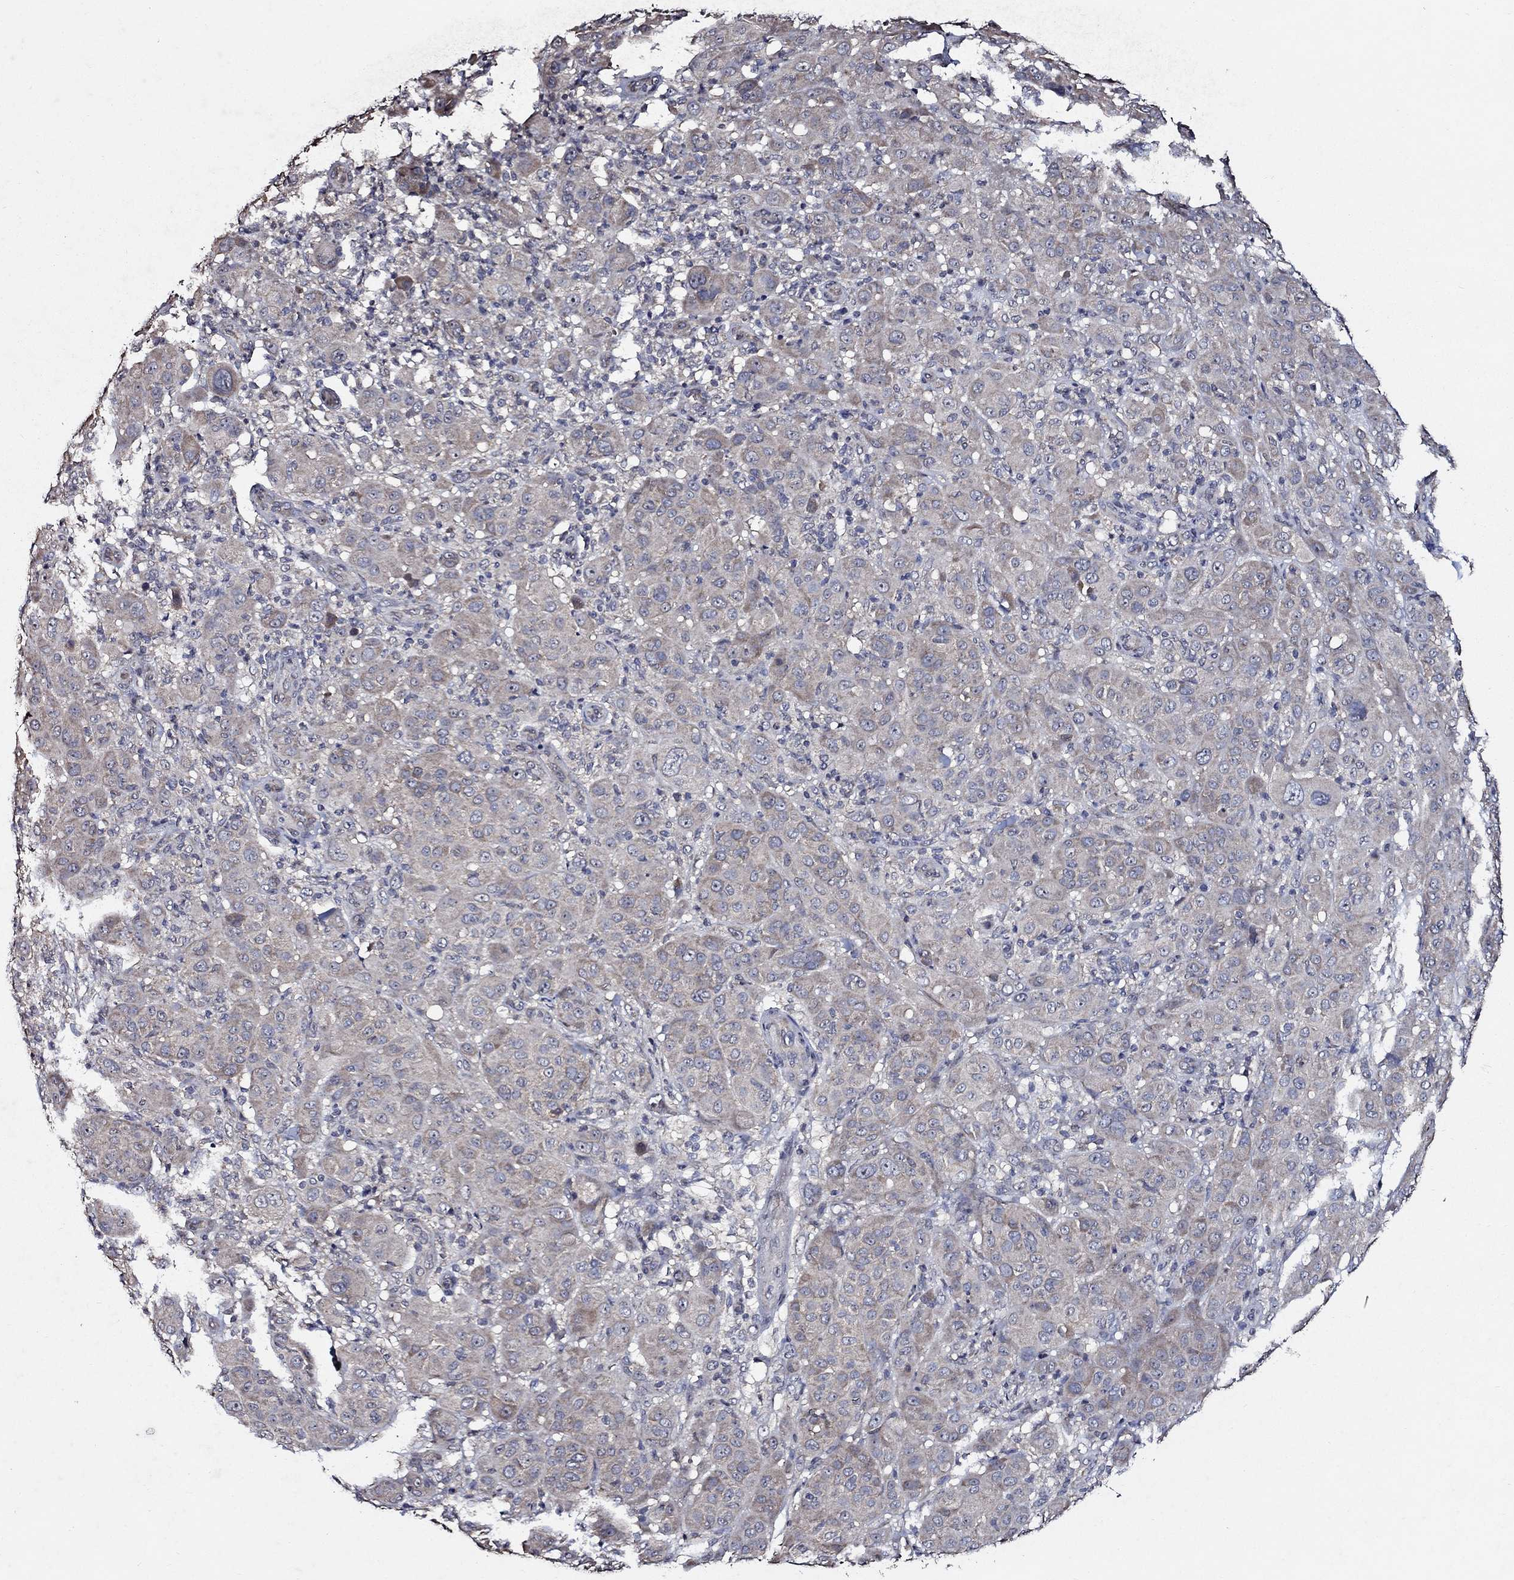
{"staining": {"intensity": "weak", "quantity": "<25%", "location": "cytoplasmic/membranous"}, "tissue": "melanoma", "cell_type": "Tumor cells", "image_type": "cancer", "snomed": [{"axis": "morphology", "description": "Malignant melanoma, NOS"}, {"axis": "topography", "description": "Skin"}], "caption": "Malignant melanoma was stained to show a protein in brown. There is no significant staining in tumor cells.", "gene": "HAP1", "patient": {"sex": "female", "age": 87}}